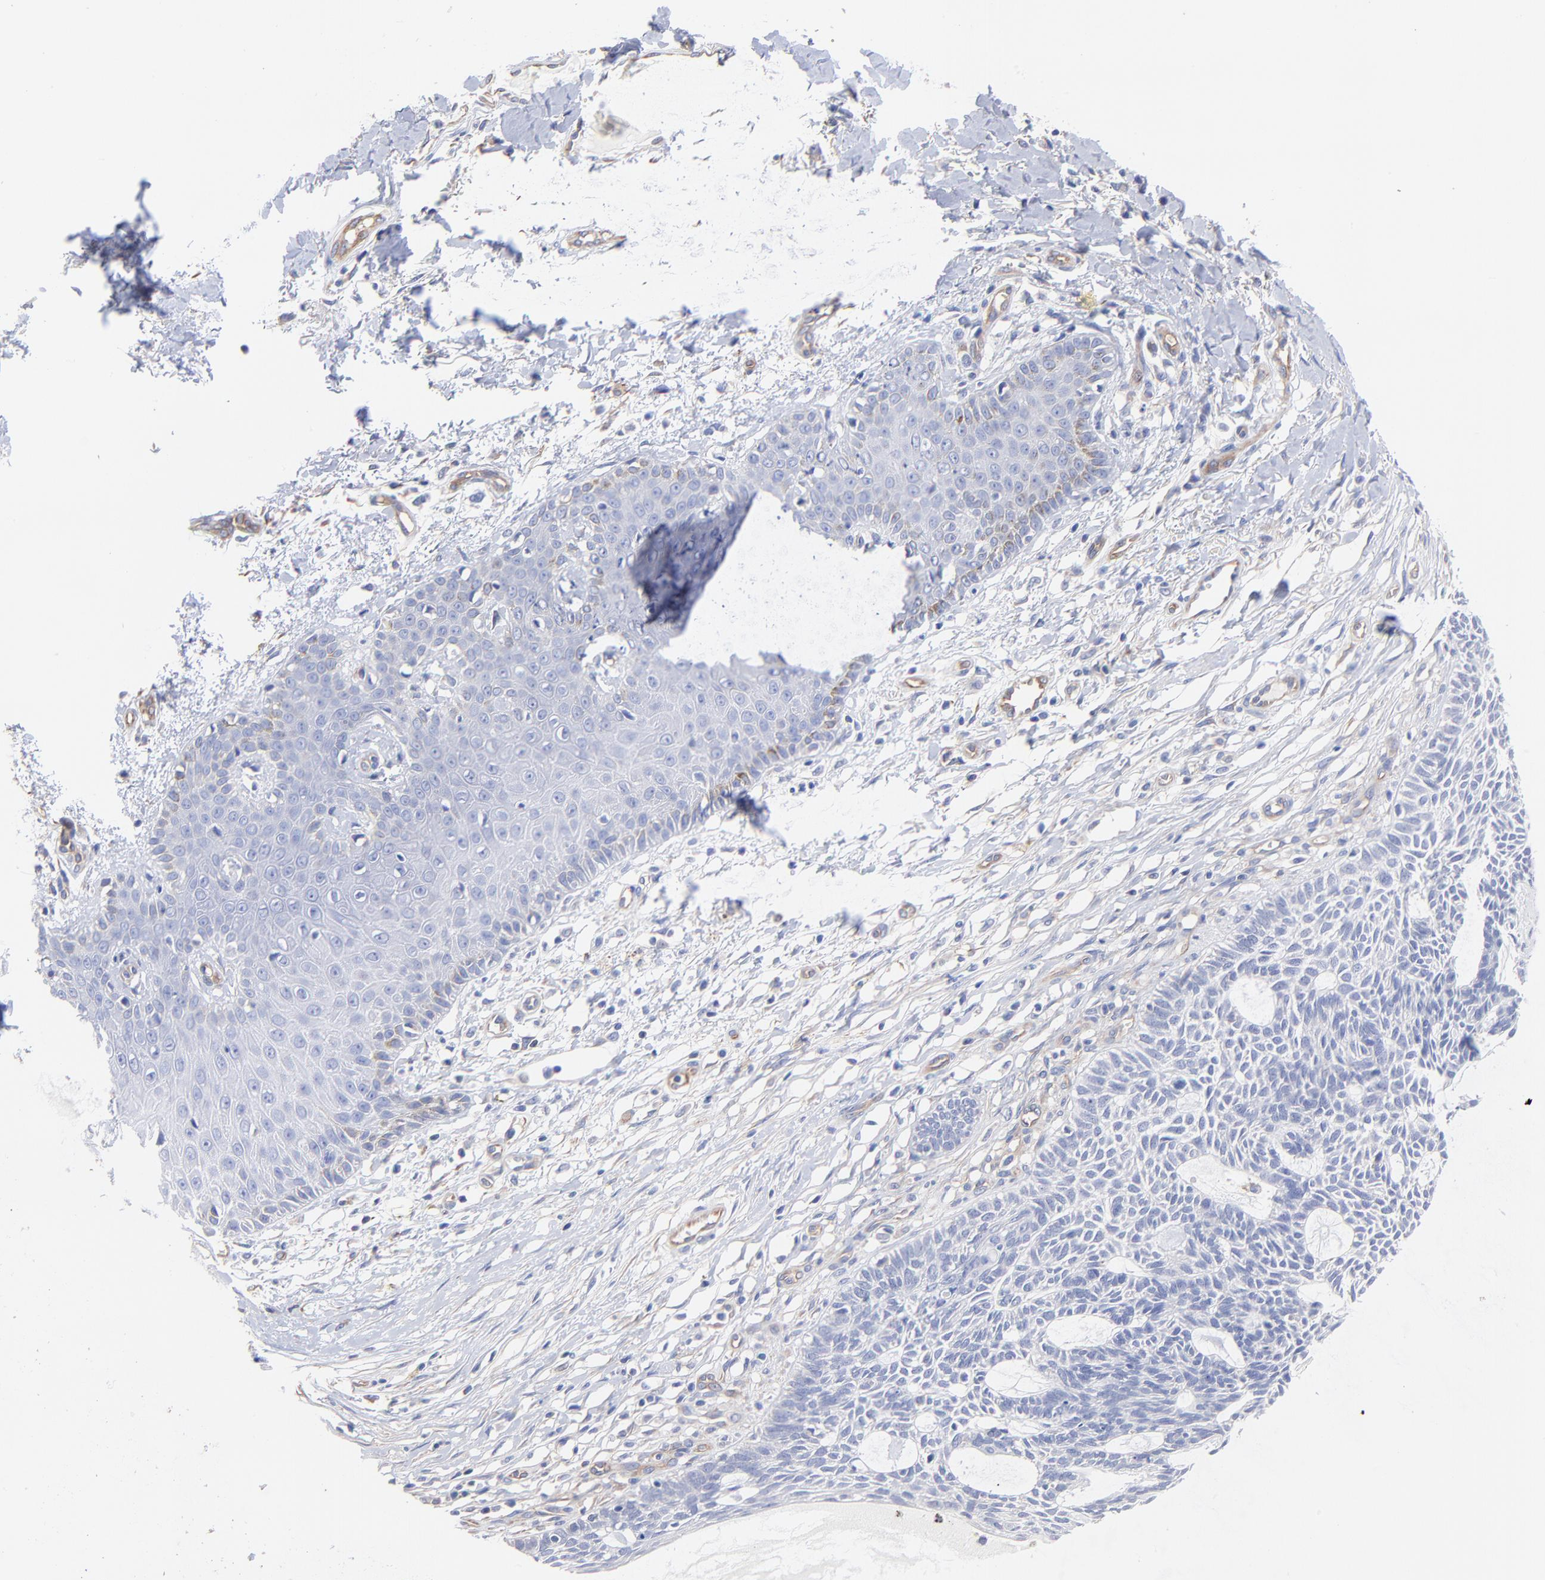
{"staining": {"intensity": "negative", "quantity": "none", "location": "none"}, "tissue": "skin cancer", "cell_type": "Tumor cells", "image_type": "cancer", "snomed": [{"axis": "morphology", "description": "Basal cell carcinoma"}, {"axis": "topography", "description": "Skin"}], "caption": "An image of skin cancer stained for a protein exhibits no brown staining in tumor cells. Brightfield microscopy of immunohistochemistry stained with DAB (3,3'-diaminobenzidine) (brown) and hematoxylin (blue), captured at high magnification.", "gene": "SLC44A2", "patient": {"sex": "male", "age": 67}}